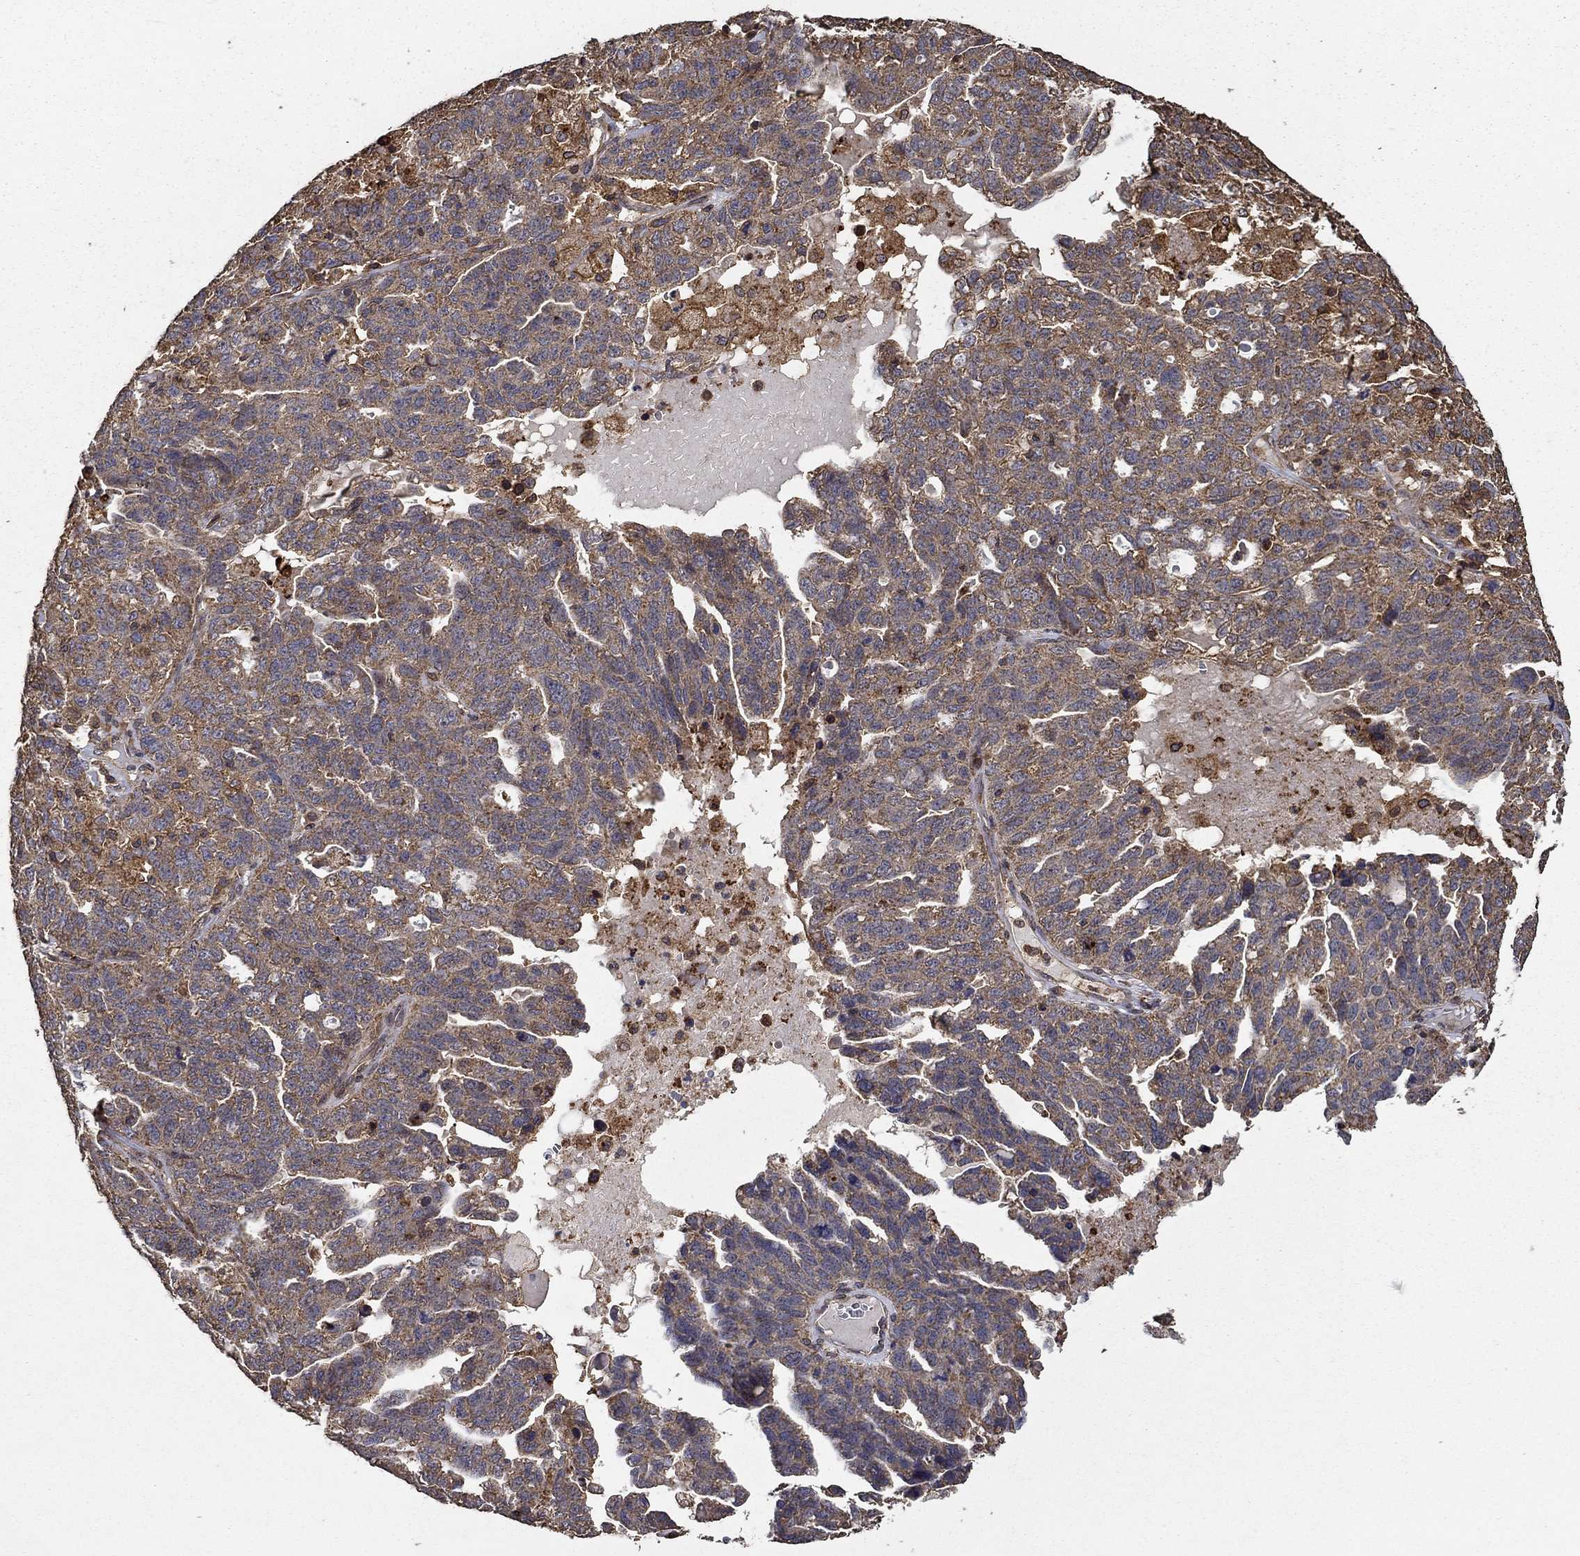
{"staining": {"intensity": "moderate", "quantity": "<25%", "location": "cytoplasmic/membranous"}, "tissue": "ovarian cancer", "cell_type": "Tumor cells", "image_type": "cancer", "snomed": [{"axis": "morphology", "description": "Cystadenocarcinoma, serous, NOS"}, {"axis": "topography", "description": "Ovary"}], "caption": "Protein expression analysis of human serous cystadenocarcinoma (ovarian) reveals moderate cytoplasmic/membranous positivity in about <25% of tumor cells. The protein of interest is stained brown, and the nuclei are stained in blue (DAB (3,3'-diaminobenzidine) IHC with brightfield microscopy, high magnification).", "gene": "IFRD1", "patient": {"sex": "female", "age": 71}}